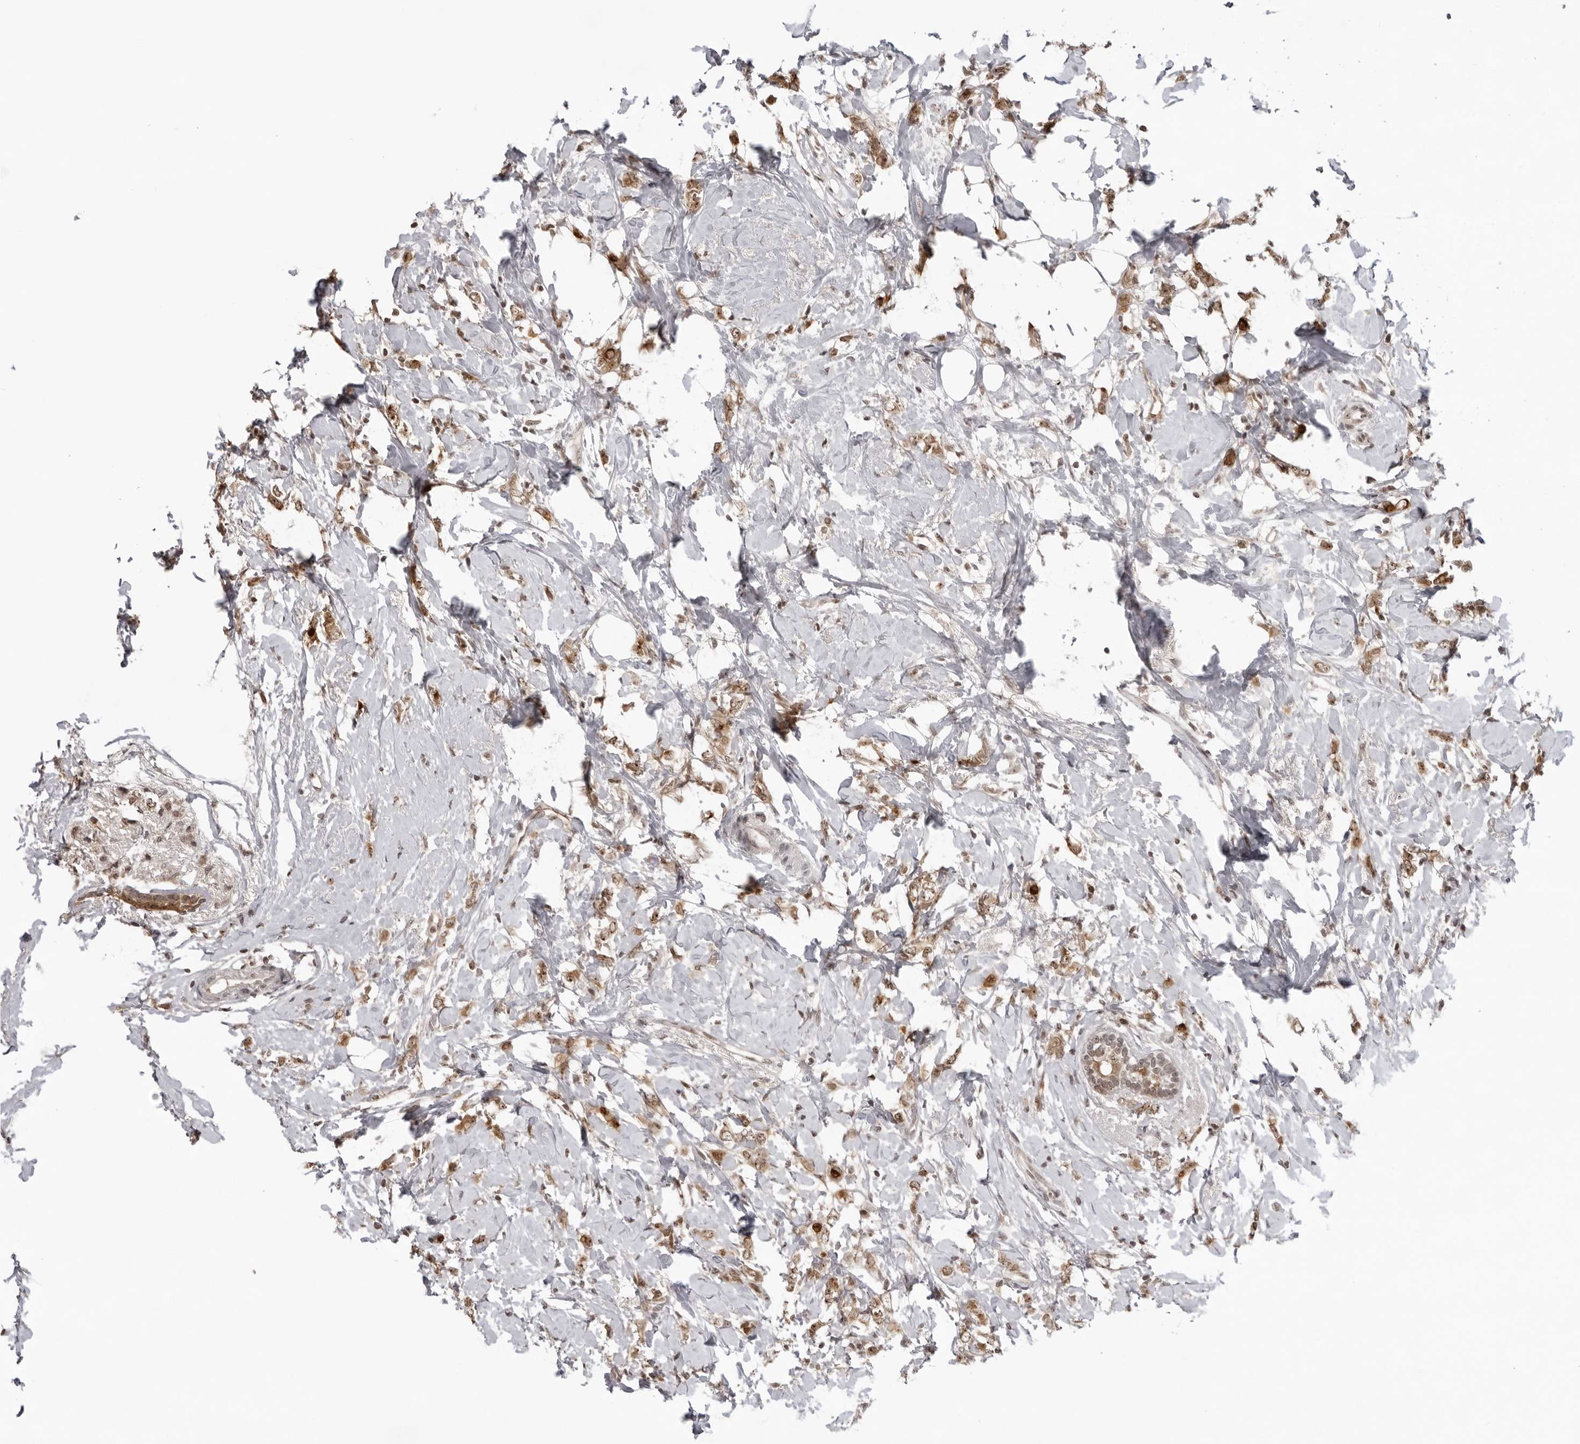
{"staining": {"intensity": "moderate", "quantity": ">75%", "location": "cytoplasmic/membranous,nuclear"}, "tissue": "breast cancer", "cell_type": "Tumor cells", "image_type": "cancer", "snomed": [{"axis": "morphology", "description": "Normal tissue, NOS"}, {"axis": "morphology", "description": "Lobular carcinoma"}, {"axis": "topography", "description": "Breast"}], "caption": "Immunohistochemical staining of breast cancer (lobular carcinoma) demonstrates moderate cytoplasmic/membranous and nuclear protein staining in about >75% of tumor cells.", "gene": "EXOSC10", "patient": {"sex": "female", "age": 47}}